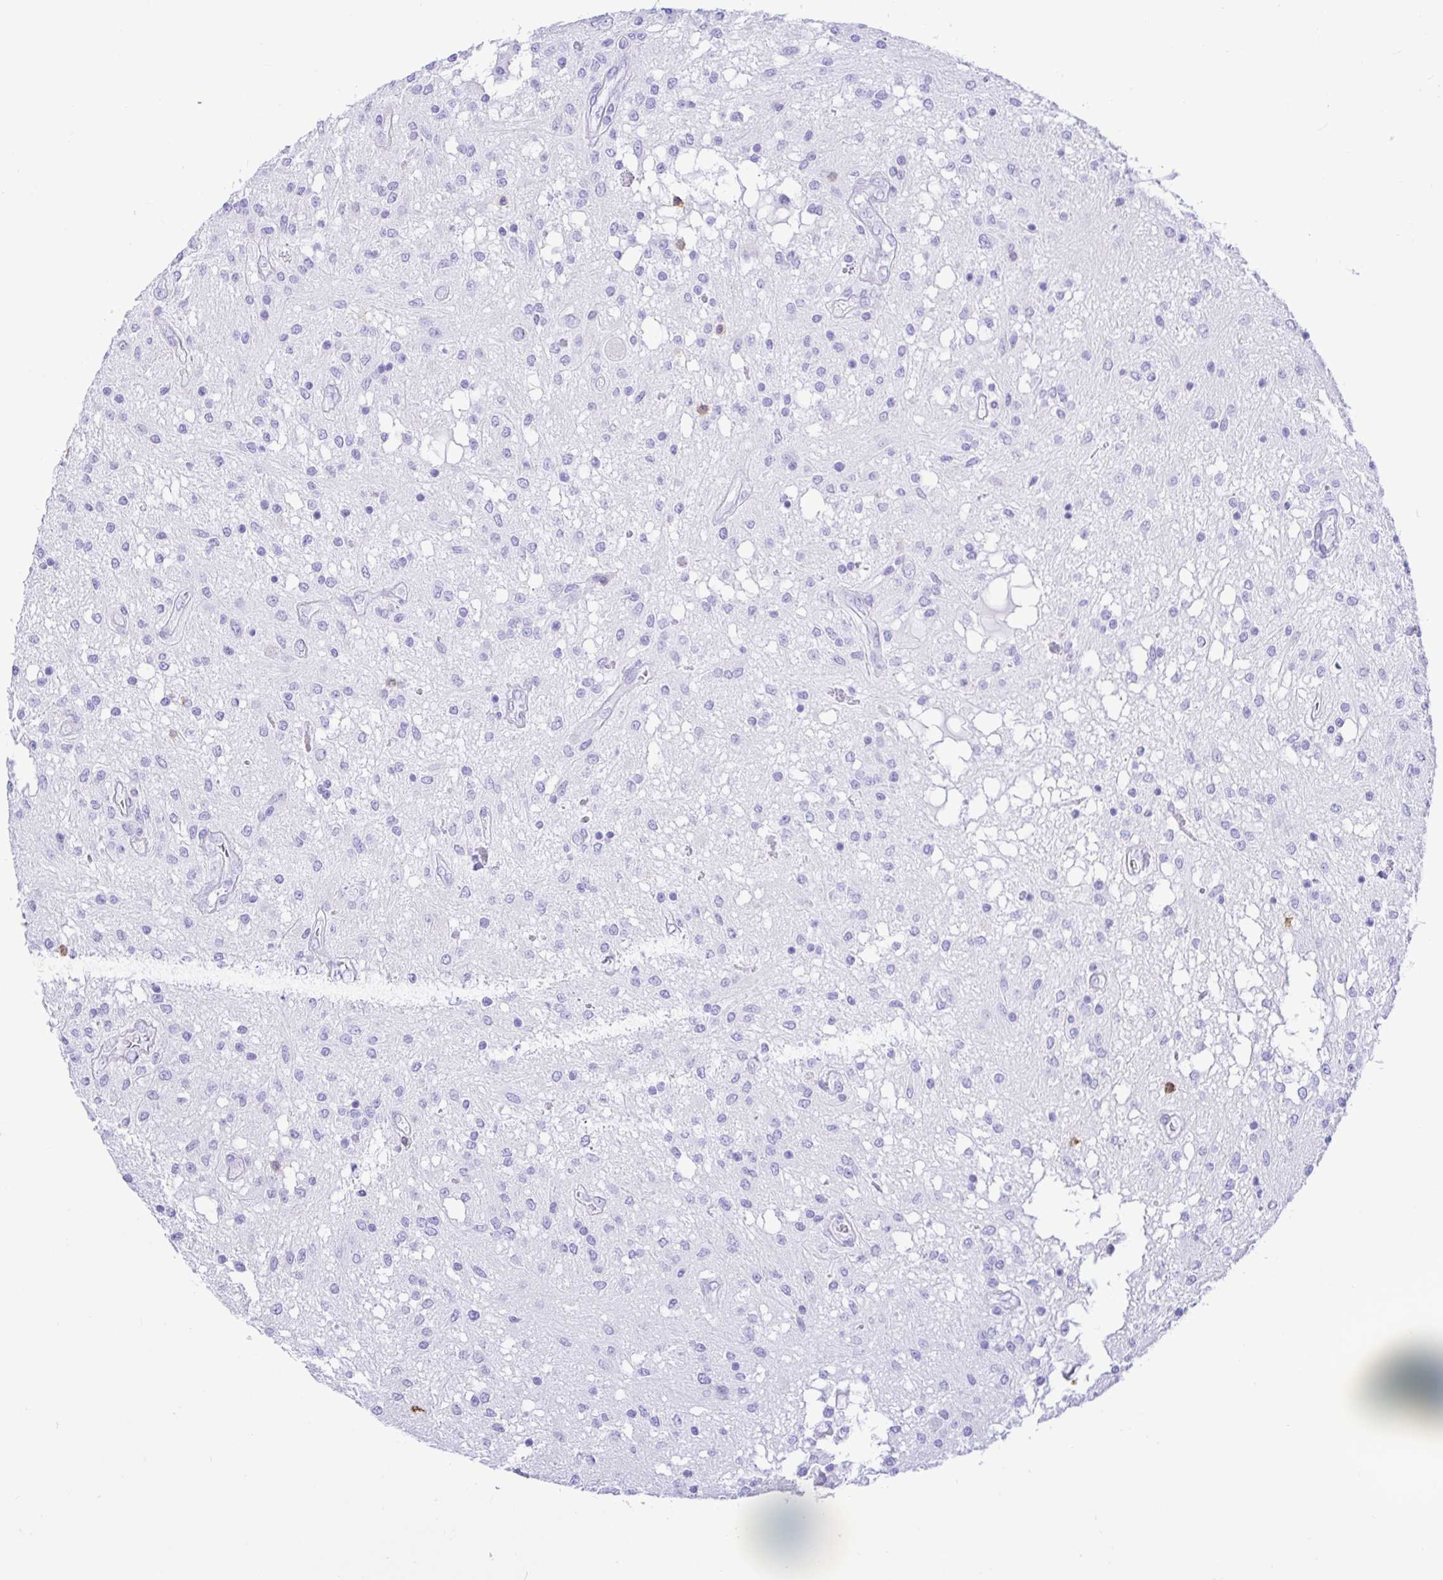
{"staining": {"intensity": "negative", "quantity": "none", "location": "none"}, "tissue": "glioma", "cell_type": "Tumor cells", "image_type": "cancer", "snomed": [{"axis": "morphology", "description": "Glioma, malignant, Low grade"}, {"axis": "topography", "description": "Cerebellum"}], "caption": "The image reveals no significant expression in tumor cells of glioma.", "gene": "CD5", "patient": {"sex": "female", "age": 14}}